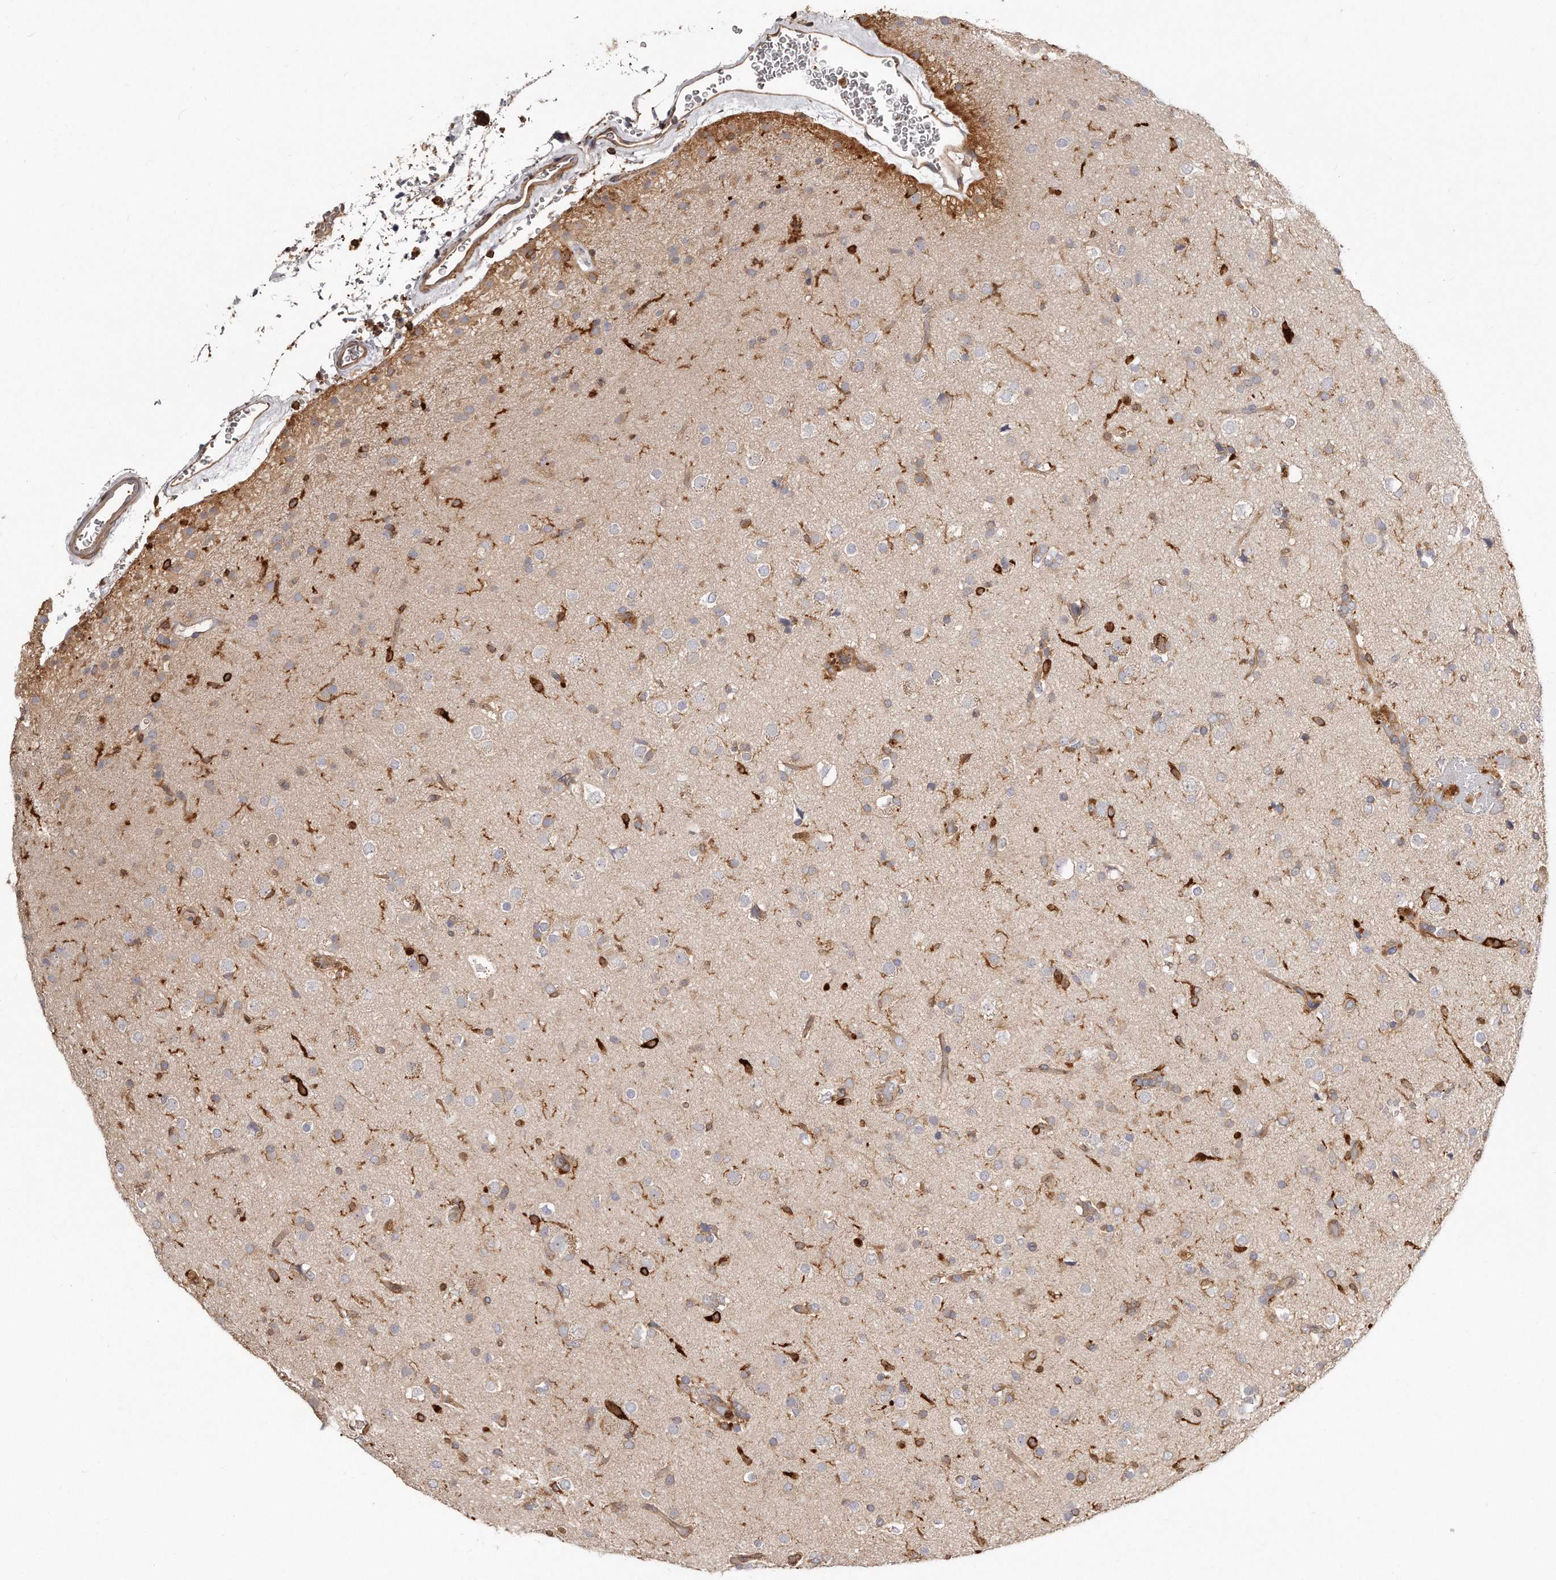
{"staining": {"intensity": "weak", "quantity": "<25%", "location": "cytoplasmic/membranous"}, "tissue": "glioma", "cell_type": "Tumor cells", "image_type": "cancer", "snomed": [{"axis": "morphology", "description": "Glioma, malignant, Low grade"}, {"axis": "topography", "description": "Brain"}], "caption": "A high-resolution image shows immunohistochemistry staining of glioma, which displays no significant expression in tumor cells. Nuclei are stained in blue.", "gene": "CAP1", "patient": {"sex": "male", "age": 65}}